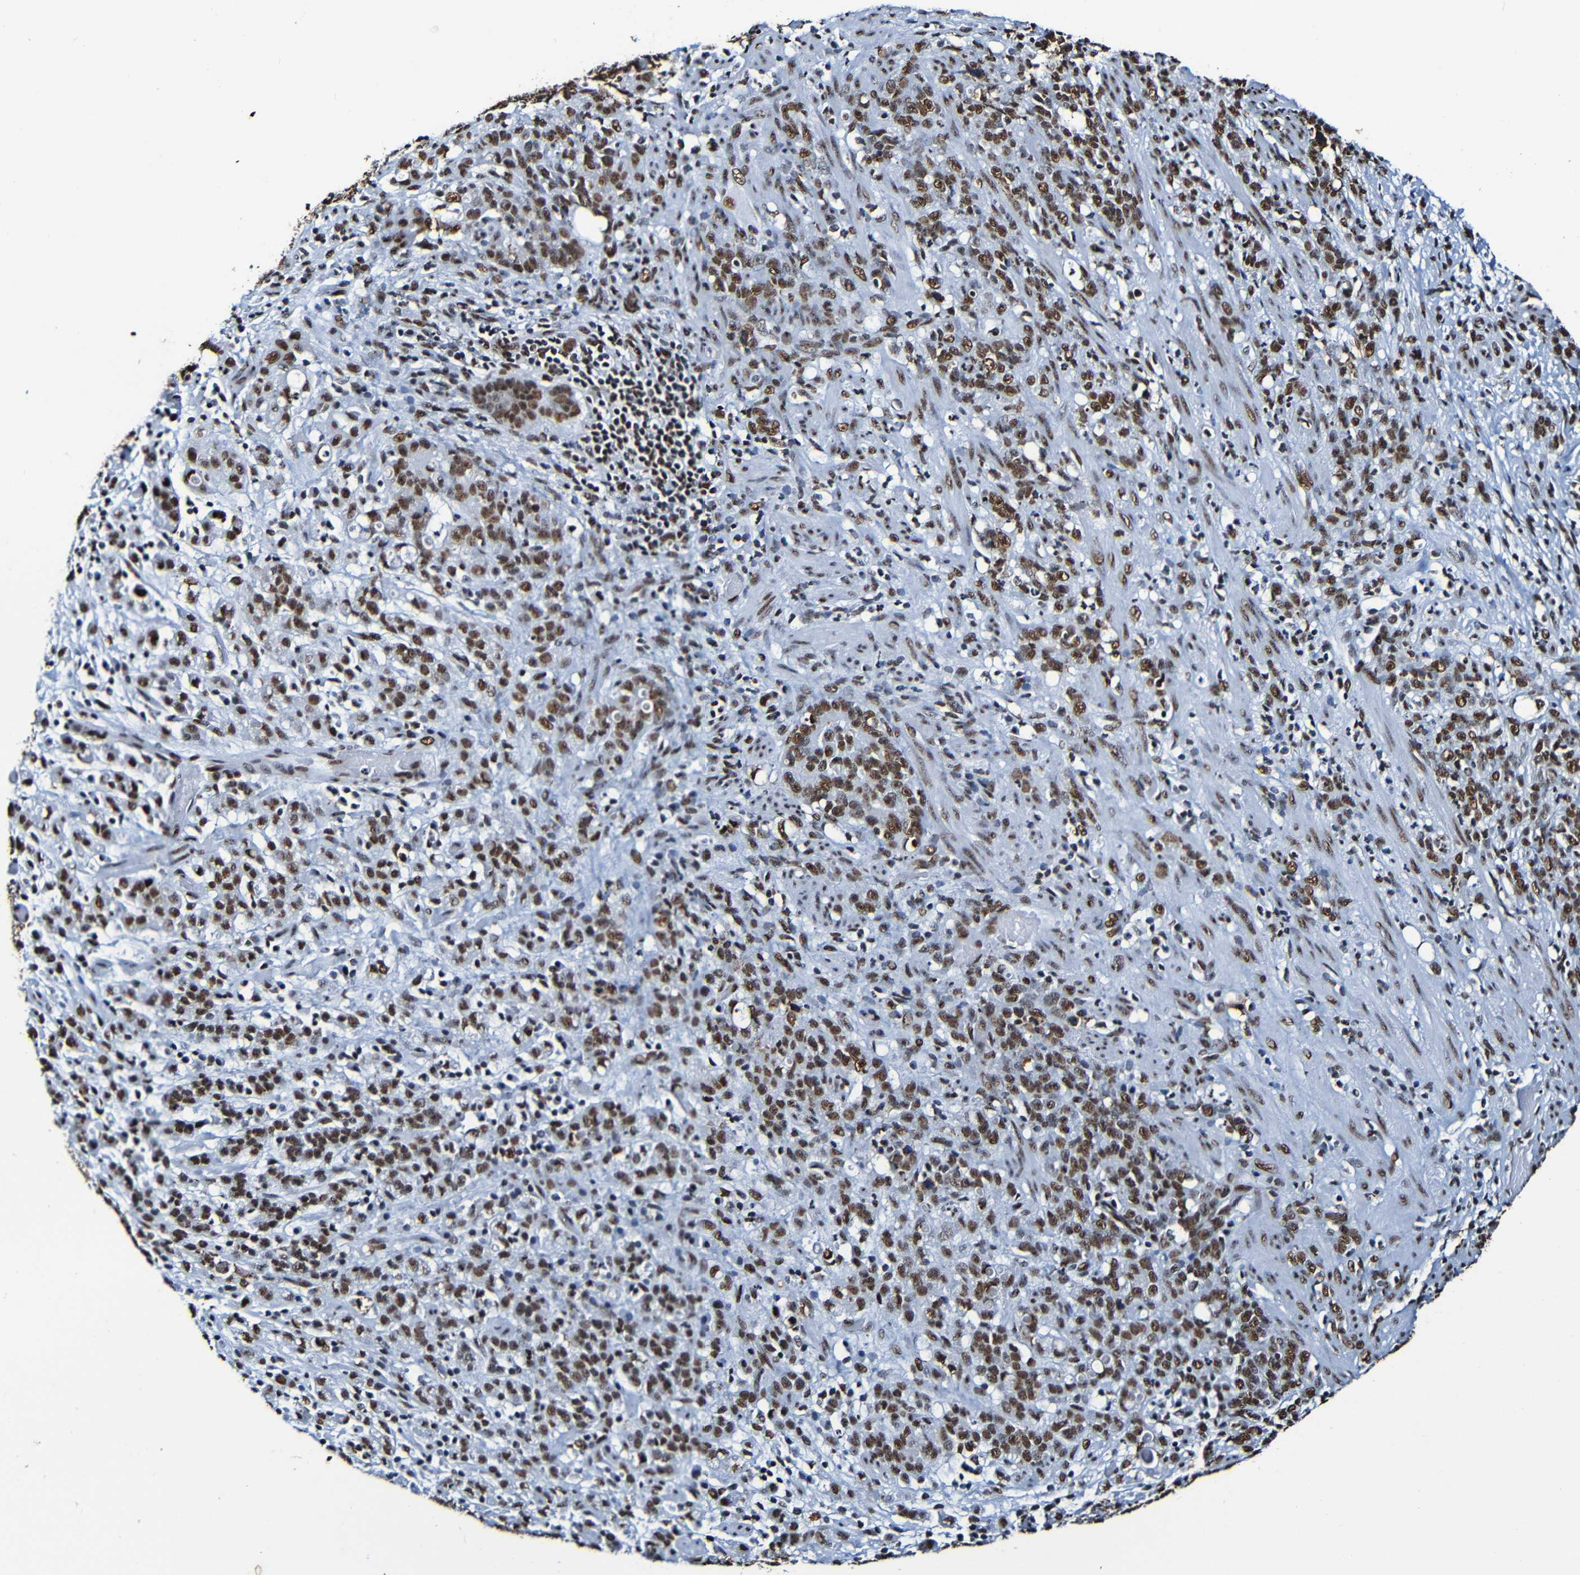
{"staining": {"intensity": "strong", "quantity": ">75%", "location": "nuclear"}, "tissue": "stomach cancer", "cell_type": "Tumor cells", "image_type": "cancer", "snomed": [{"axis": "morphology", "description": "Adenocarcinoma, NOS"}, {"axis": "topography", "description": "Stomach, lower"}], "caption": "A photomicrograph of human stomach cancer stained for a protein shows strong nuclear brown staining in tumor cells.", "gene": "SRSF3", "patient": {"sex": "male", "age": 88}}